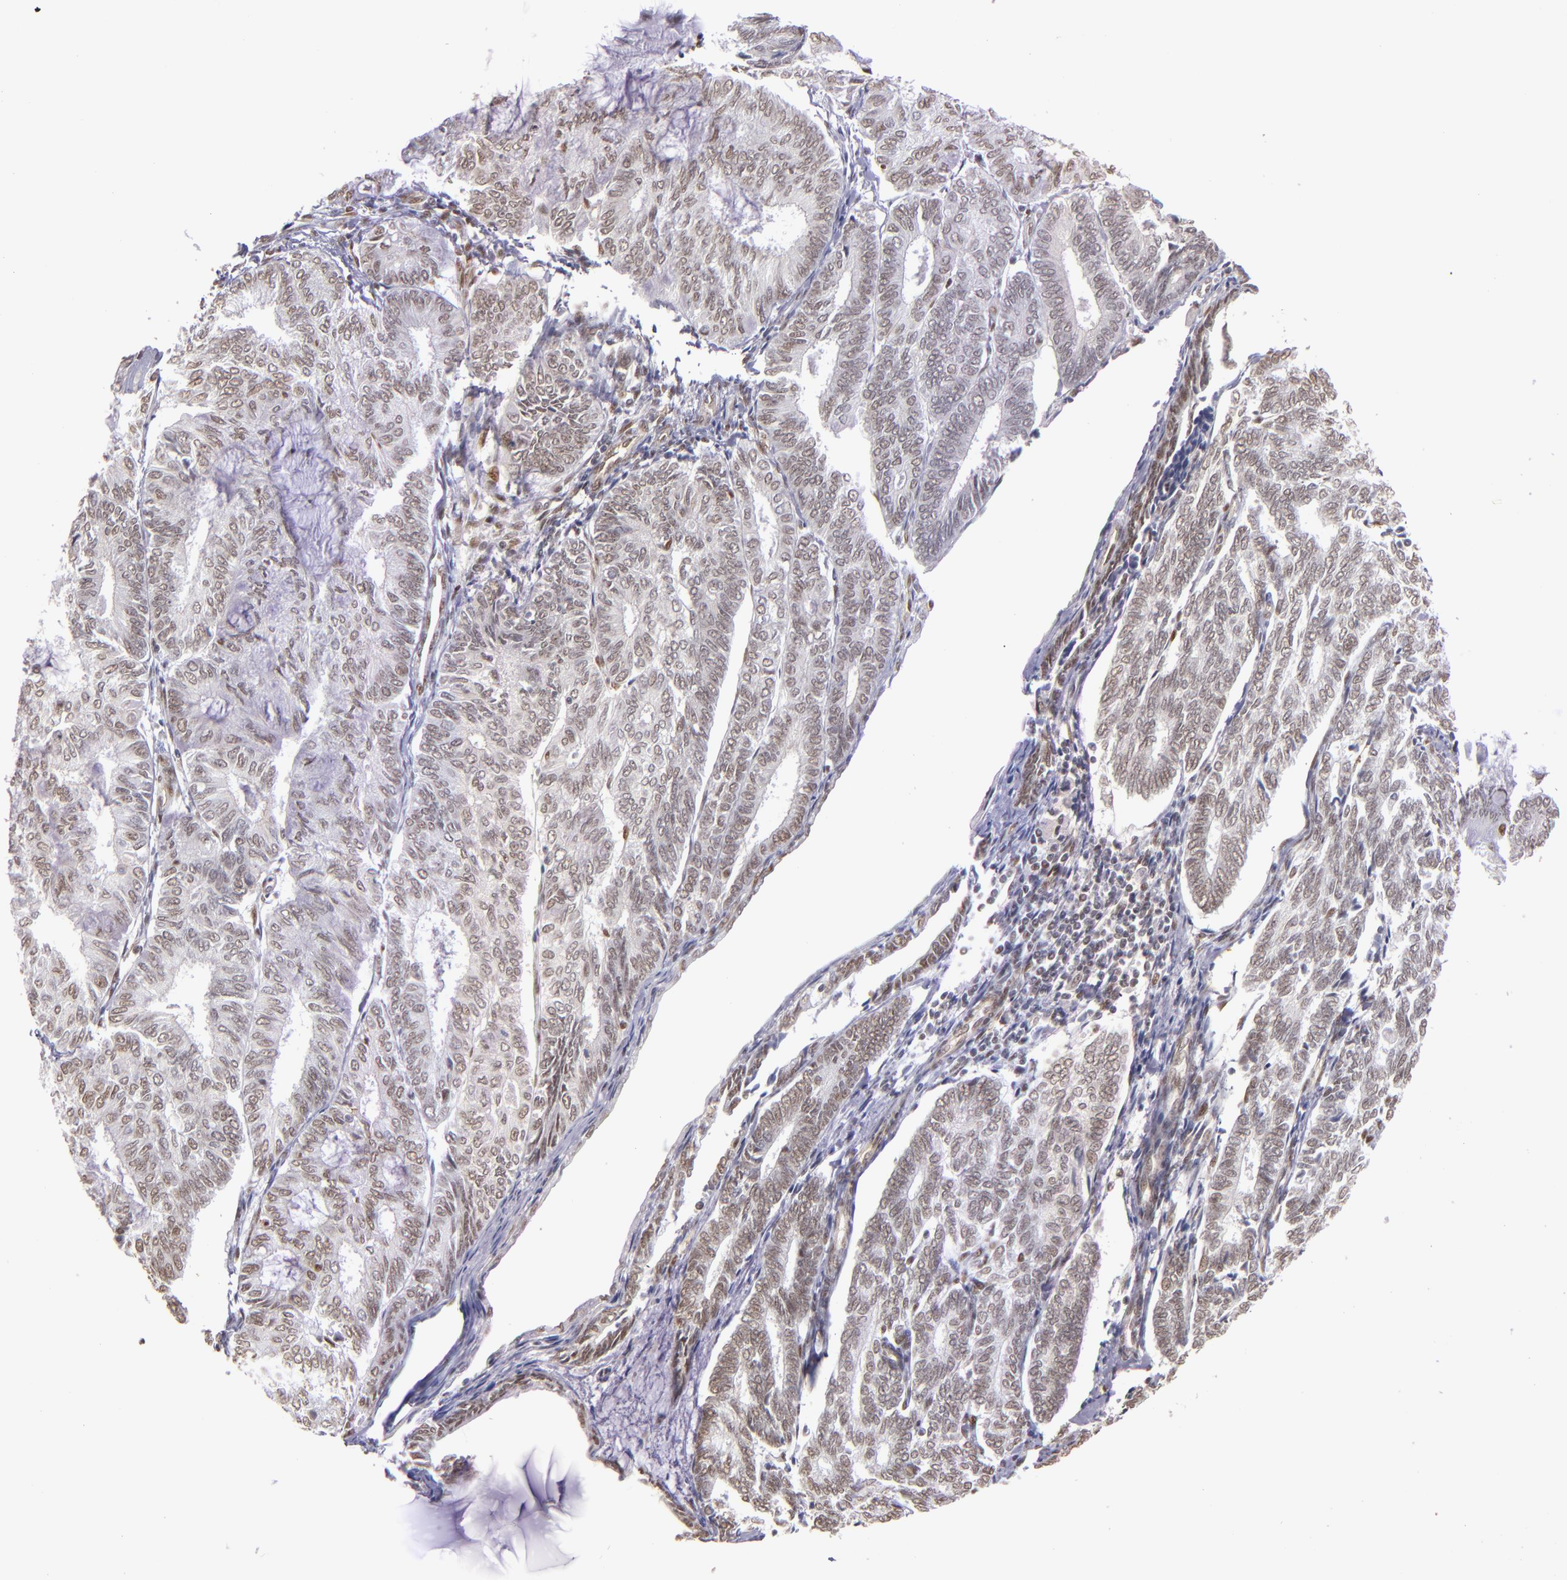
{"staining": {"intensity": "weak", "quantity": ">75%", "location": "nuclear"}, "tissue": "endometrial cancer", "cell_type": "Tumor cells", "image_type": "cancer", "snomed": [{"axis": "morphology", "description": "Adenocarcinoma, NOS"}, {"axis": "topography", "description": "Endometrium"}], "caption": "Human endometrial cancer (adenocarcinoma) stained with a protein marker demonstrates weak staining in tumor cells.", "gene": "NCOR2", "patient": {"sex": "female", "age": 59}}